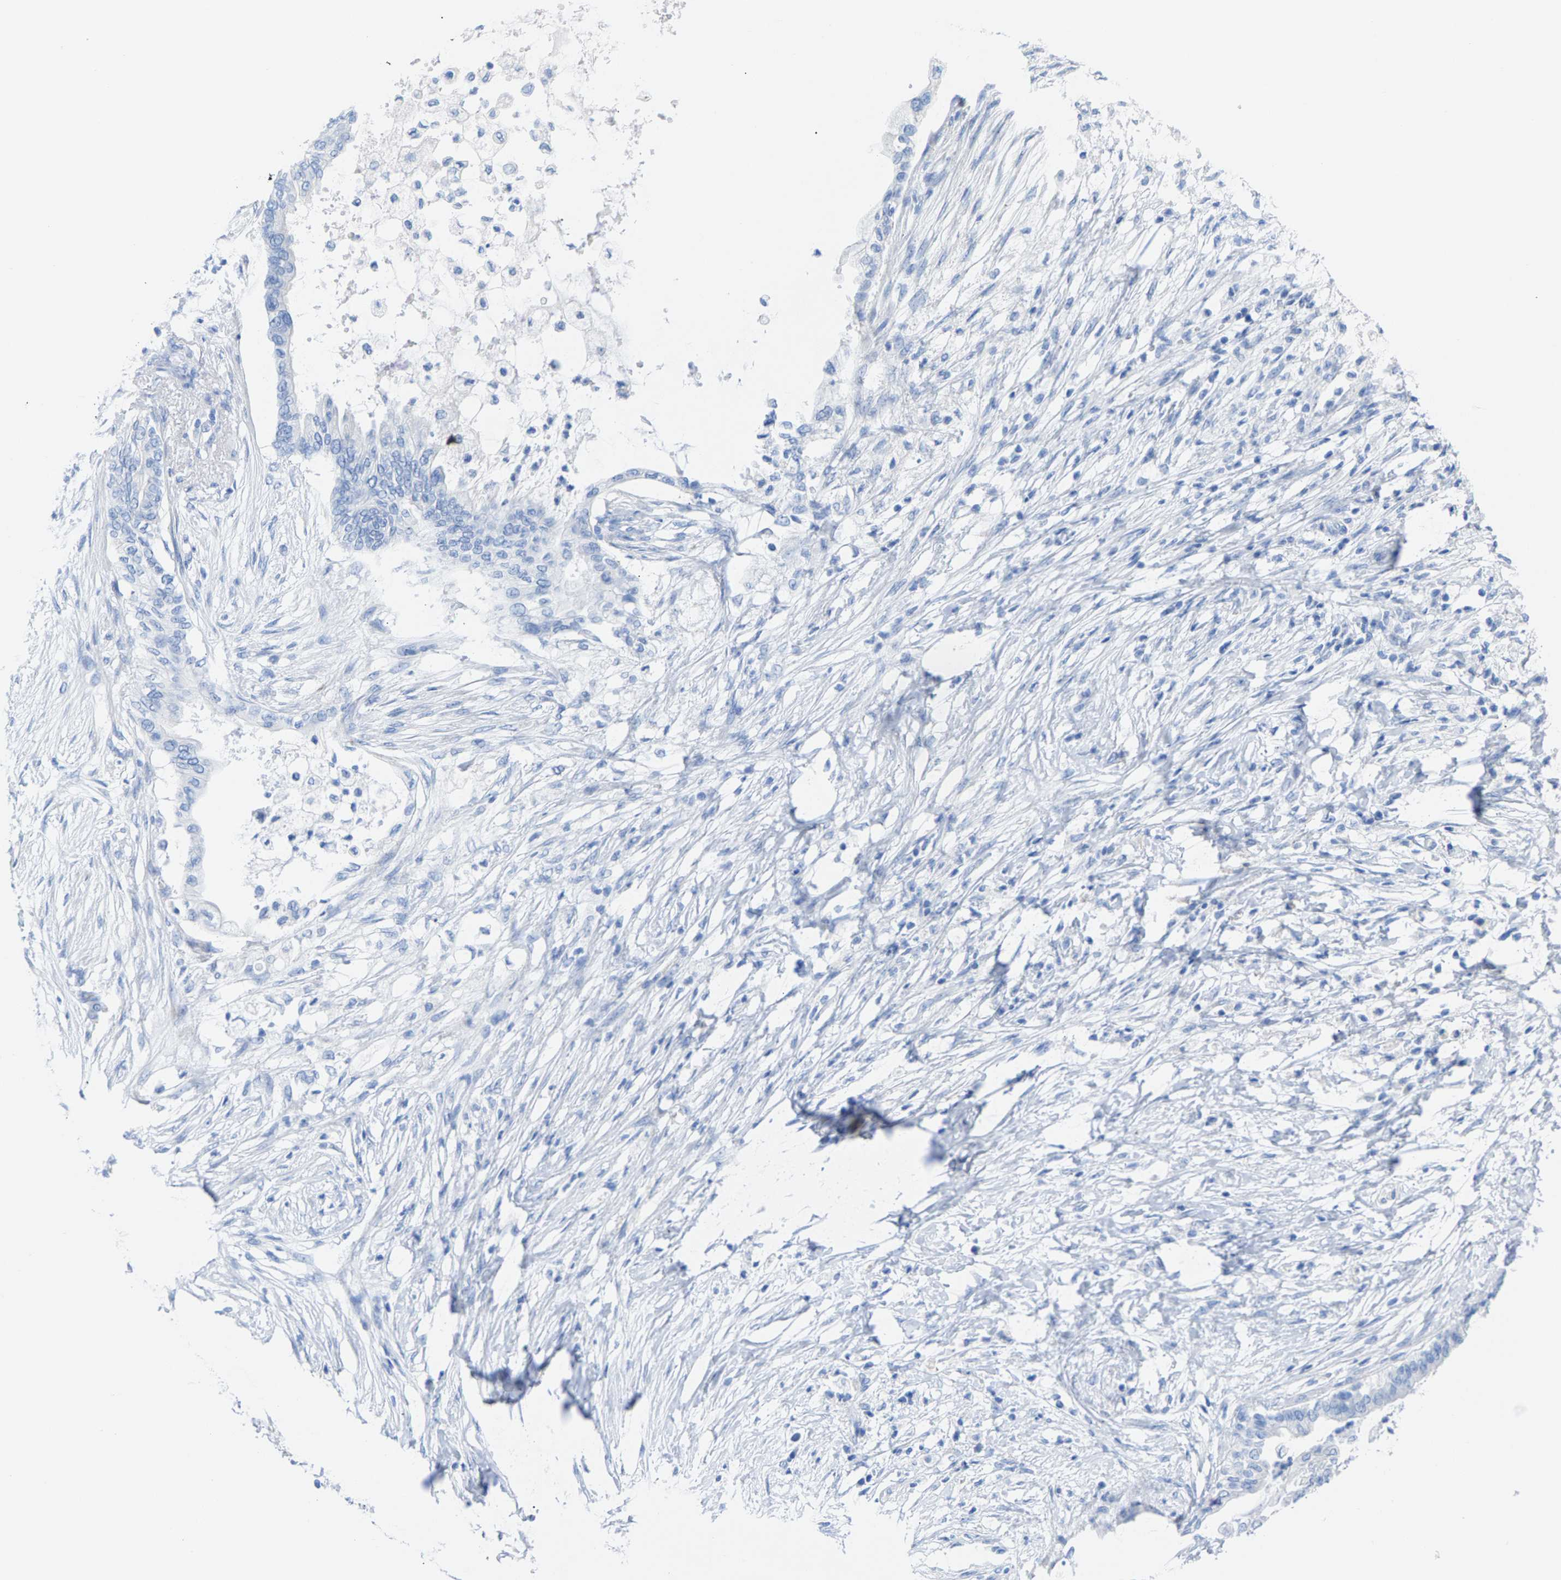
{"staining": {"intensity": "negative", "quantity": "none", "location": "none"}, "tissue": "pancreatic cancer", "cell_type": "Tumor cells", "image_type": "cancer", "snomed": [{"axis": "morphology", "description": "Normal tissue, NOS"}, {"axis": "morphology", "description": "Adenocarcinoma, NOS"}, {"axis": "topography", "description": "Pancreas"}, {"axis": "topography", "description": "Duodenum"}], "caption": "IHC image of adenocarcinoma (pancreatic) stained for a protein (brown), which shows no positivity in tumor cells.", "gene": "CPA1", "patient": {"sex": "female", "age": 60}}